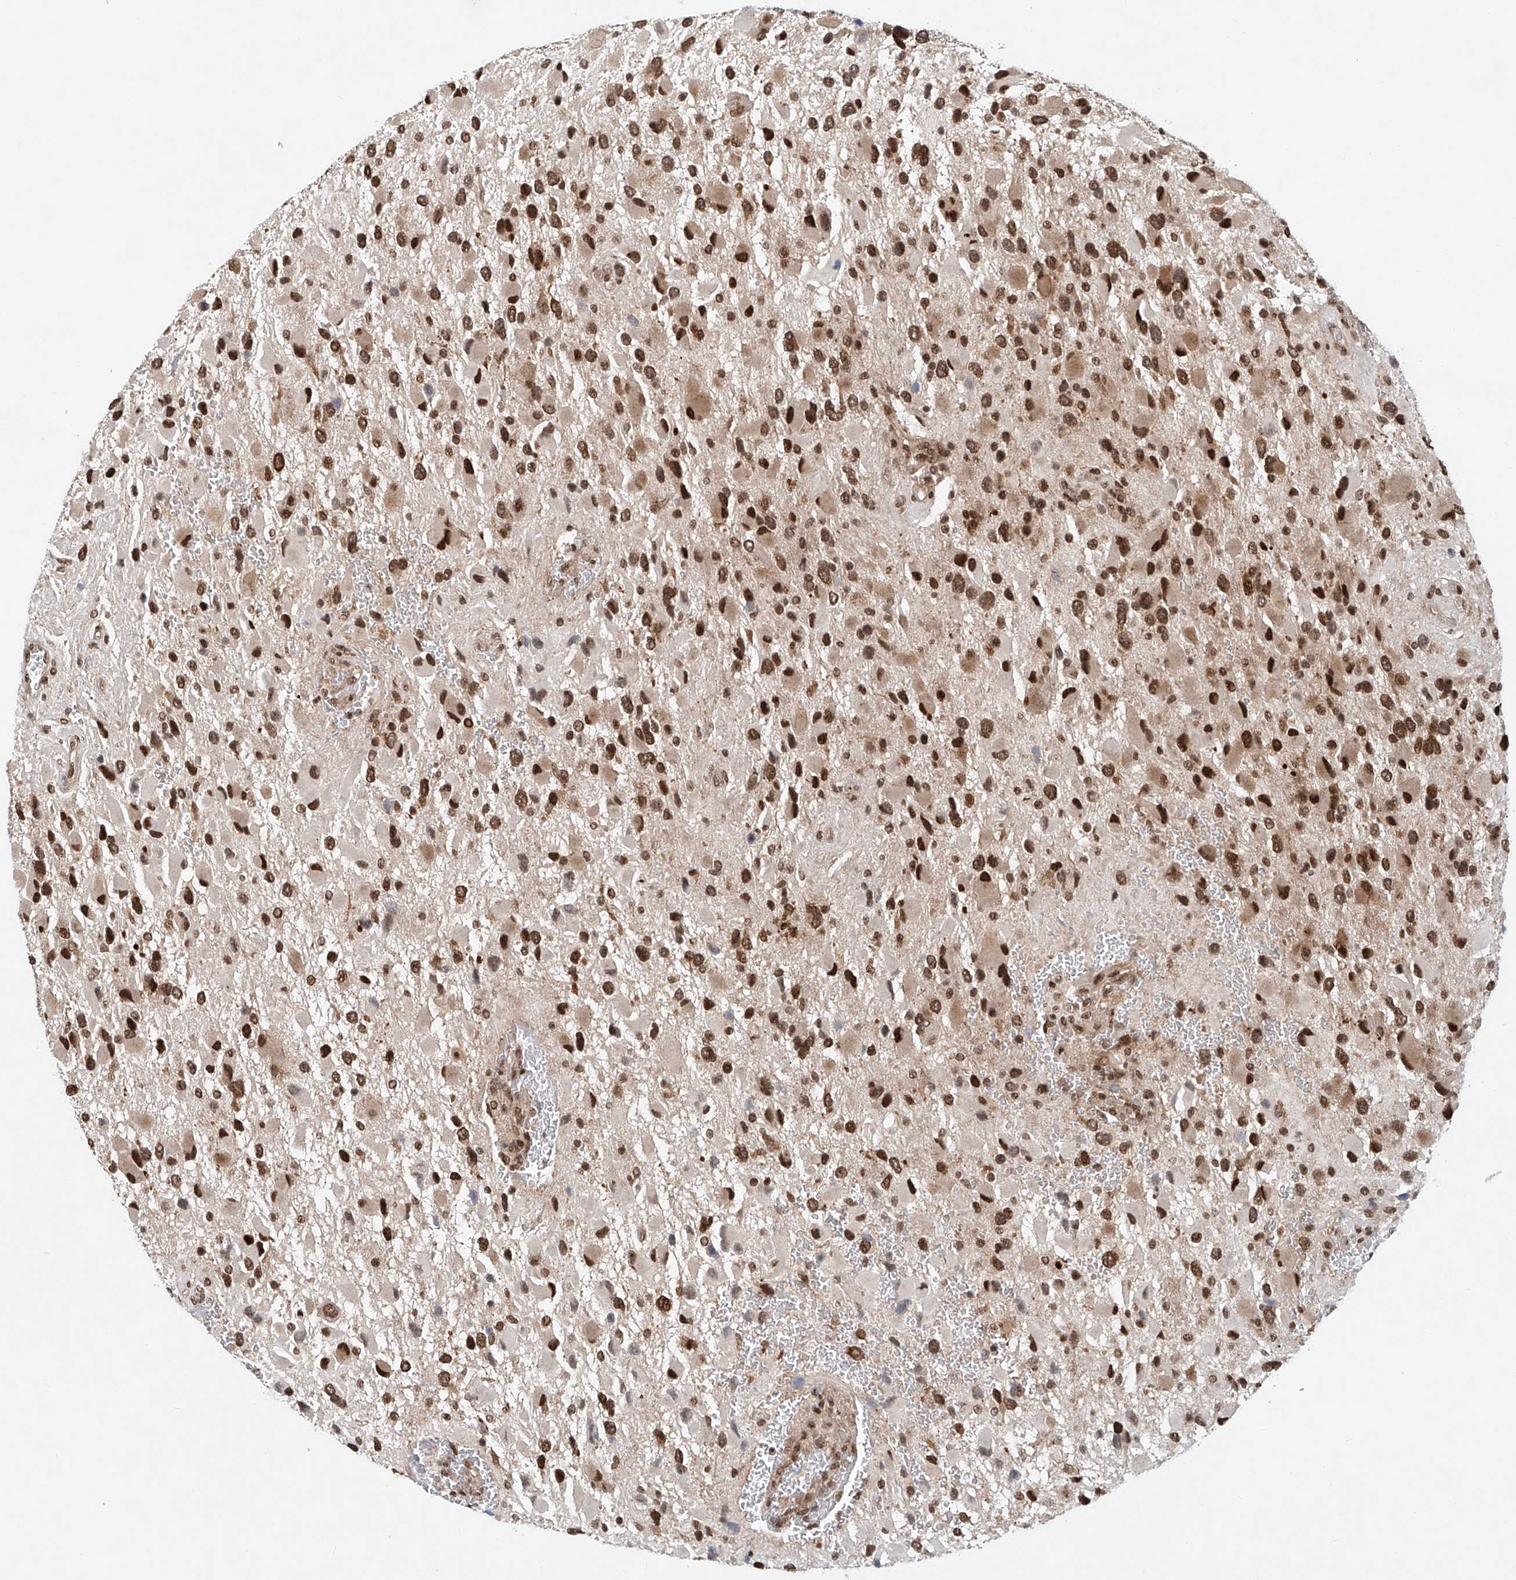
{"staining": {"intensity": "strong", "quantity": ">75%", "location": "nuclear"}, "tissue": "glioma", "cell_type": "Tumor cells", "image_type": "cancer", "snomed": [{"axis": "morphology", "description": "Glioma, malignant, High grade"}, {"axis": "topography", "description": "Brain"}], "caption": "This is an image of IHC staining of glioma, which shows strong staining in the nuclear of tumor cells.", "gene": "ZNF470", "patient": {"sex": "male", "age": 53}}